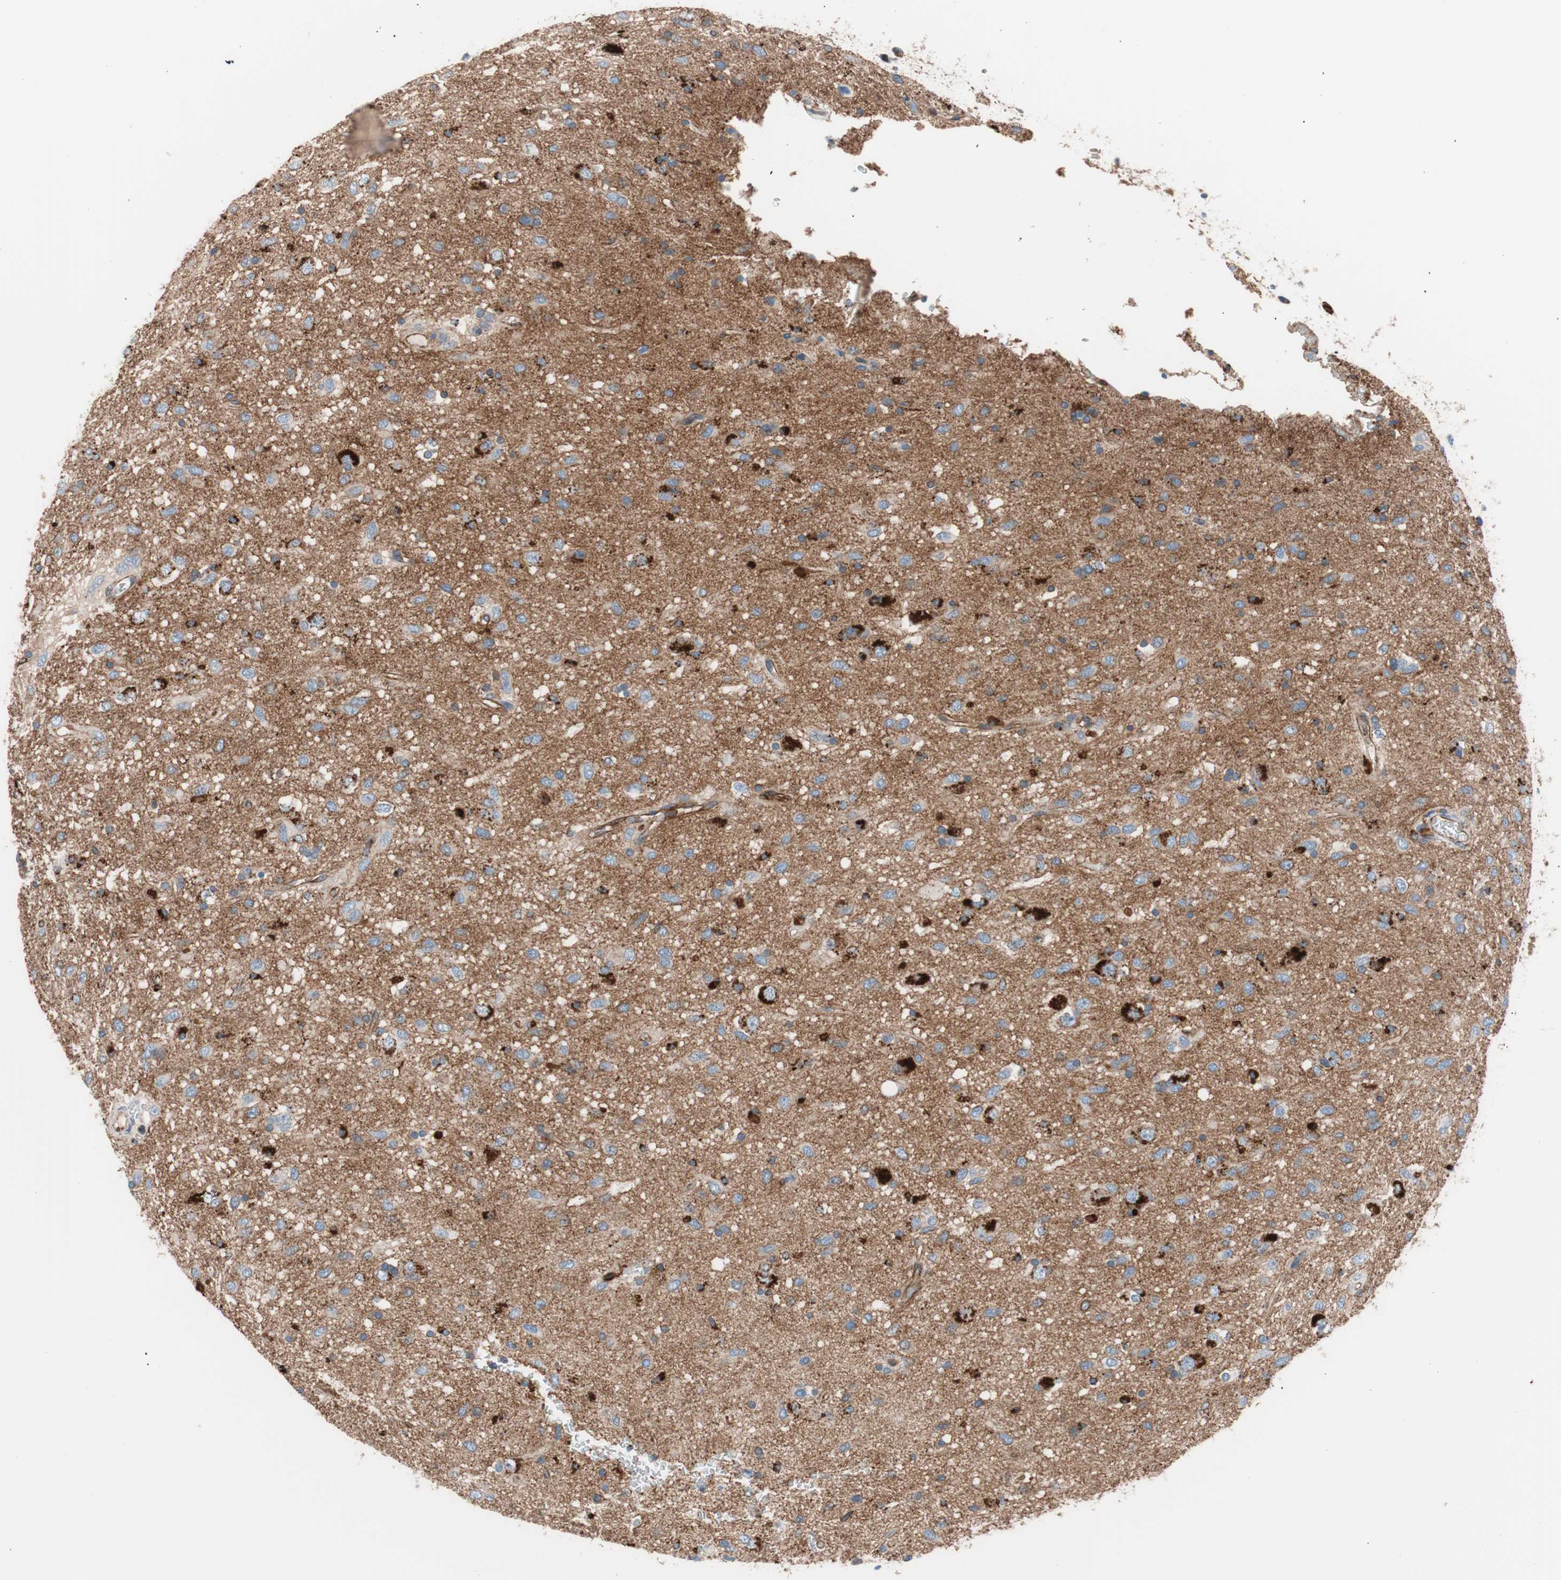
{"staining": {"intensity": "moderate", "quantity": ">75%", "location": "cytoplasmic/membranous"}, "tissue": "glioma", "cell_type": "Tumor cells", "image_type": "cancer", "snomed": [{"axis": "morphology", "description": "Glioma, malignant, Low grade"}, {"axis": "topography", "description": "Brain"}], "caption": "Malignant glioma (low-grade) stained with a brown dye displays moderate cytoplasmic/membranous positive staining in approximately >75% of tumor cells.", "gene": "FLOT2", "patient": {"sex": "male", "age": 77}}